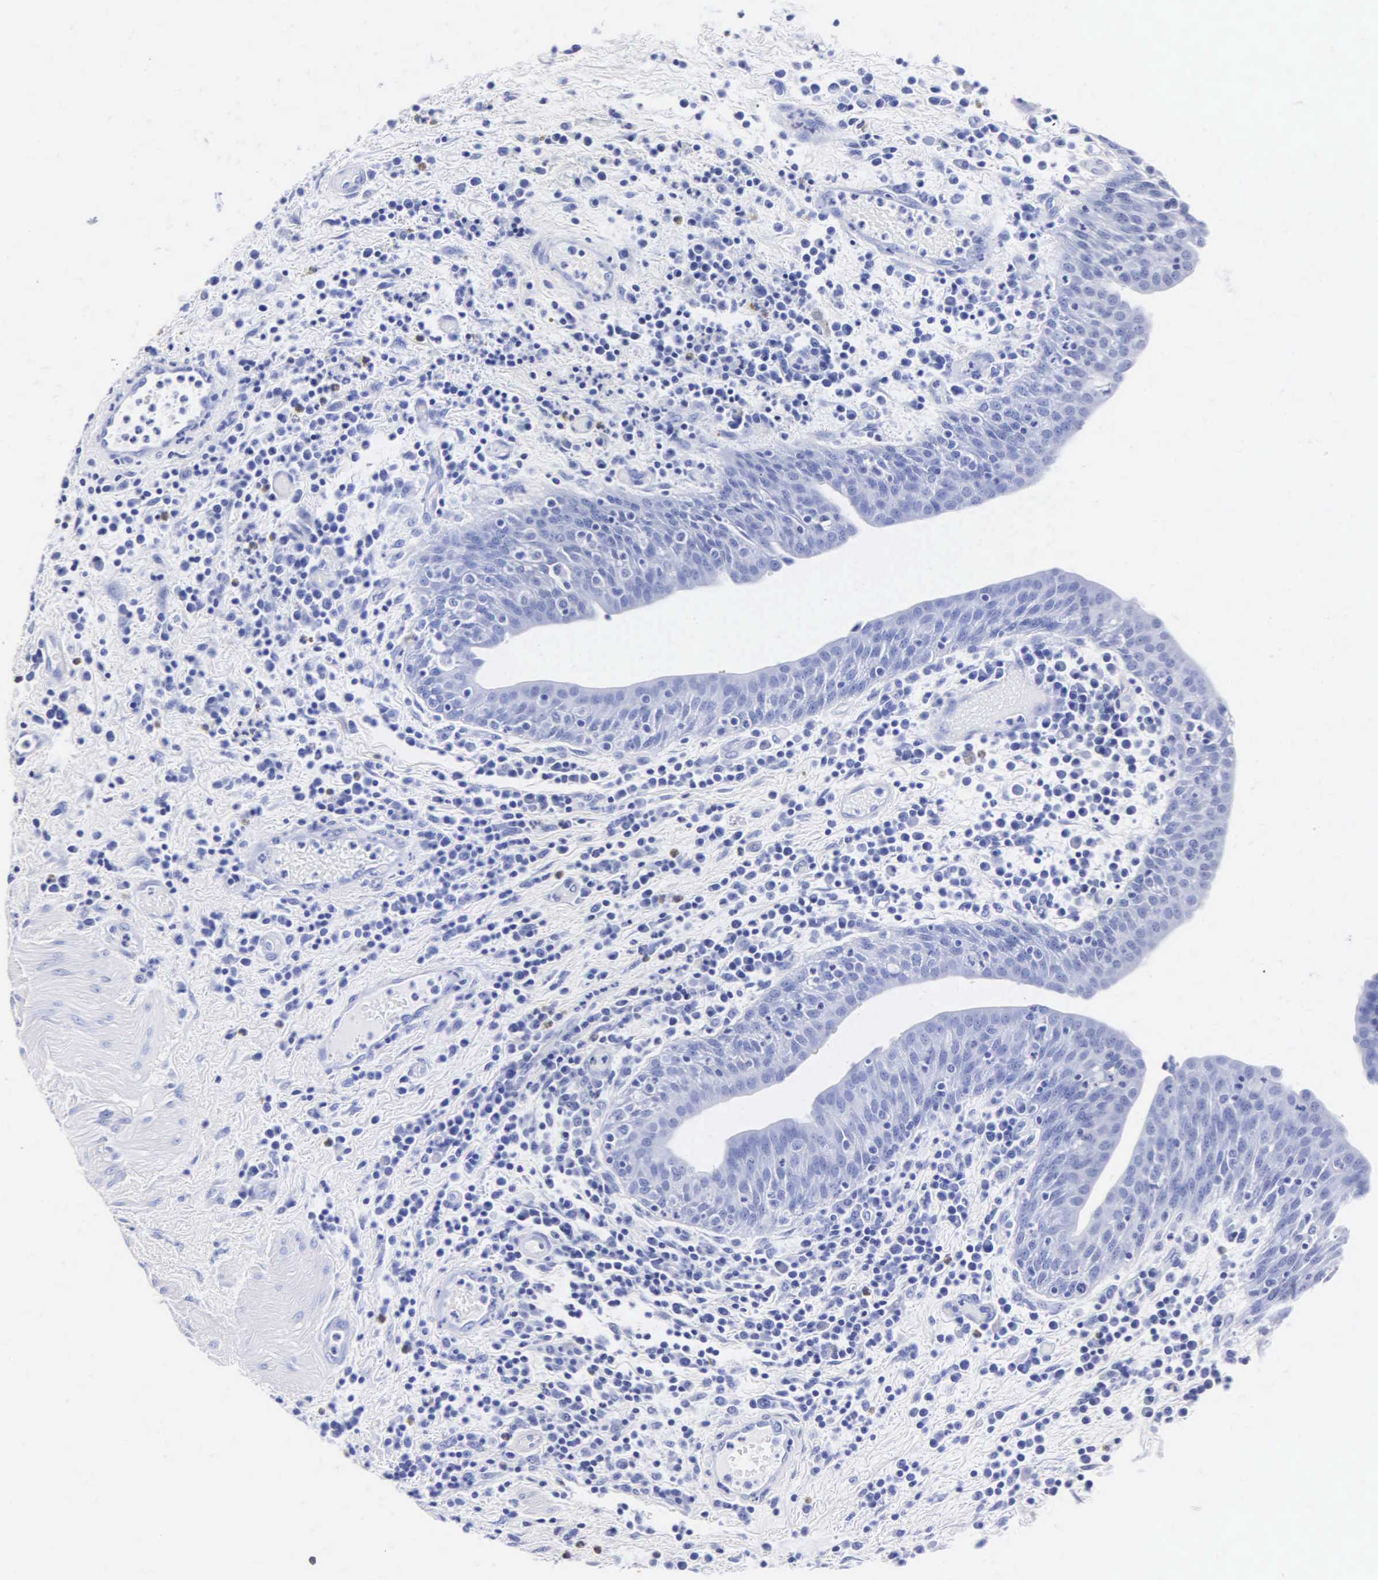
{"staining": {"intensity": "negative", "quantity": "none", "location": "none"}, "tissue": "urinary bladder", "cell_type": "Urothelial cells", "image_type": "normal", "snomed": [{"axis": "morphology", "description": "Normal tissue, NOS"}, {"axis": "topography", "description": "Urinary bladder"}], "caption": "Human urinary bladder stained for a protein using immunohistochemistry reveals no staining in urothelial cells.", "gene": "MB", "patient": {"sex": "female", "age": 84}}